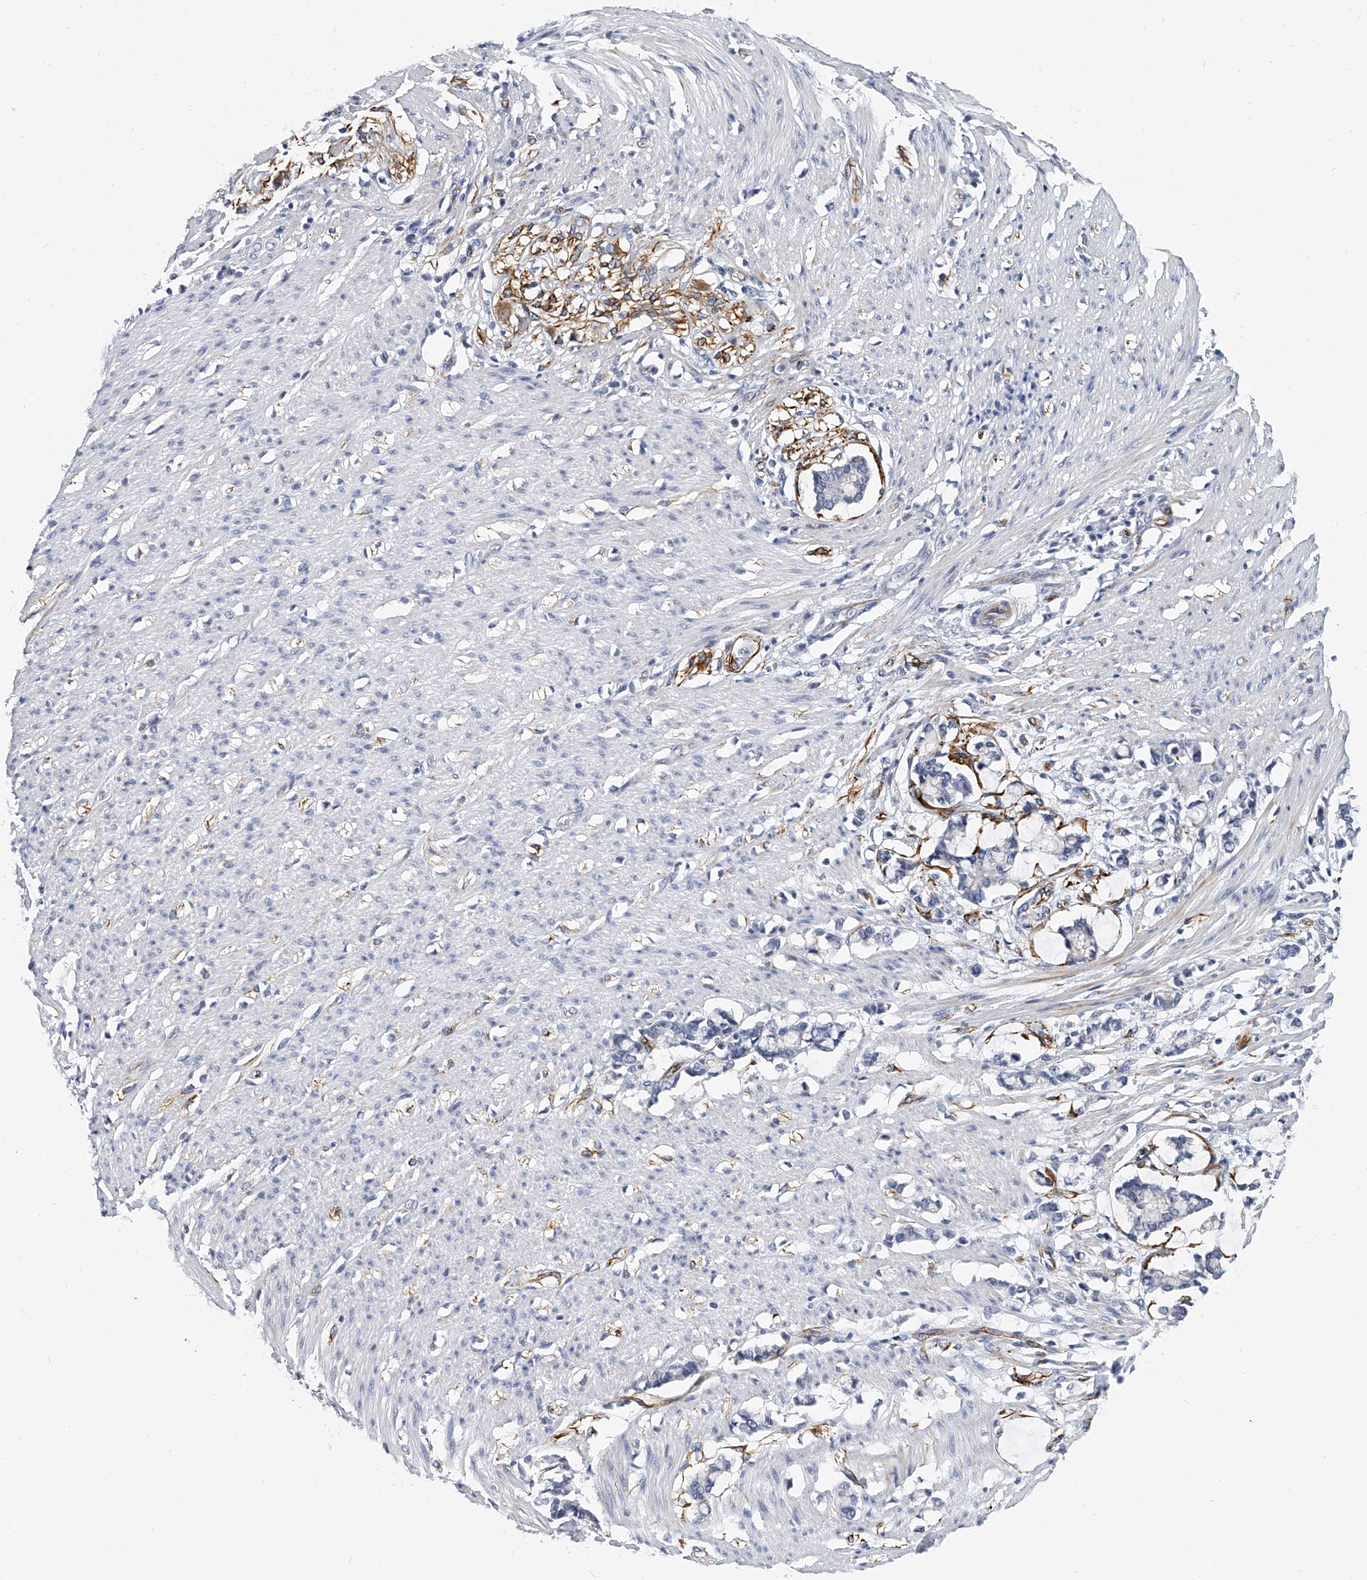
{"staining": {"intensity": "negative", "quantity": "none", "location": "none"}, "tissue": "smooth muscle", "cell_type": "Smooth muscle cells", "image_type": "normal", "snomed": [{"axis": "morphology", "description": "Normal tissue, NOS"}, {"axis": "morphology", "description": "Adenocarcinoma, NOS"}, {"axis": "topography", "description": "Colon"}, {"axis": "topography", "description": "Peripheral nerve tissue"}], "caption": "The immunohistochemistry (IHC) micrograph has no significant expression in smooth muscle cells of smooth muscle.", "gene": "KIRREL1", "patient": {"sex": "male", "age": 14}}